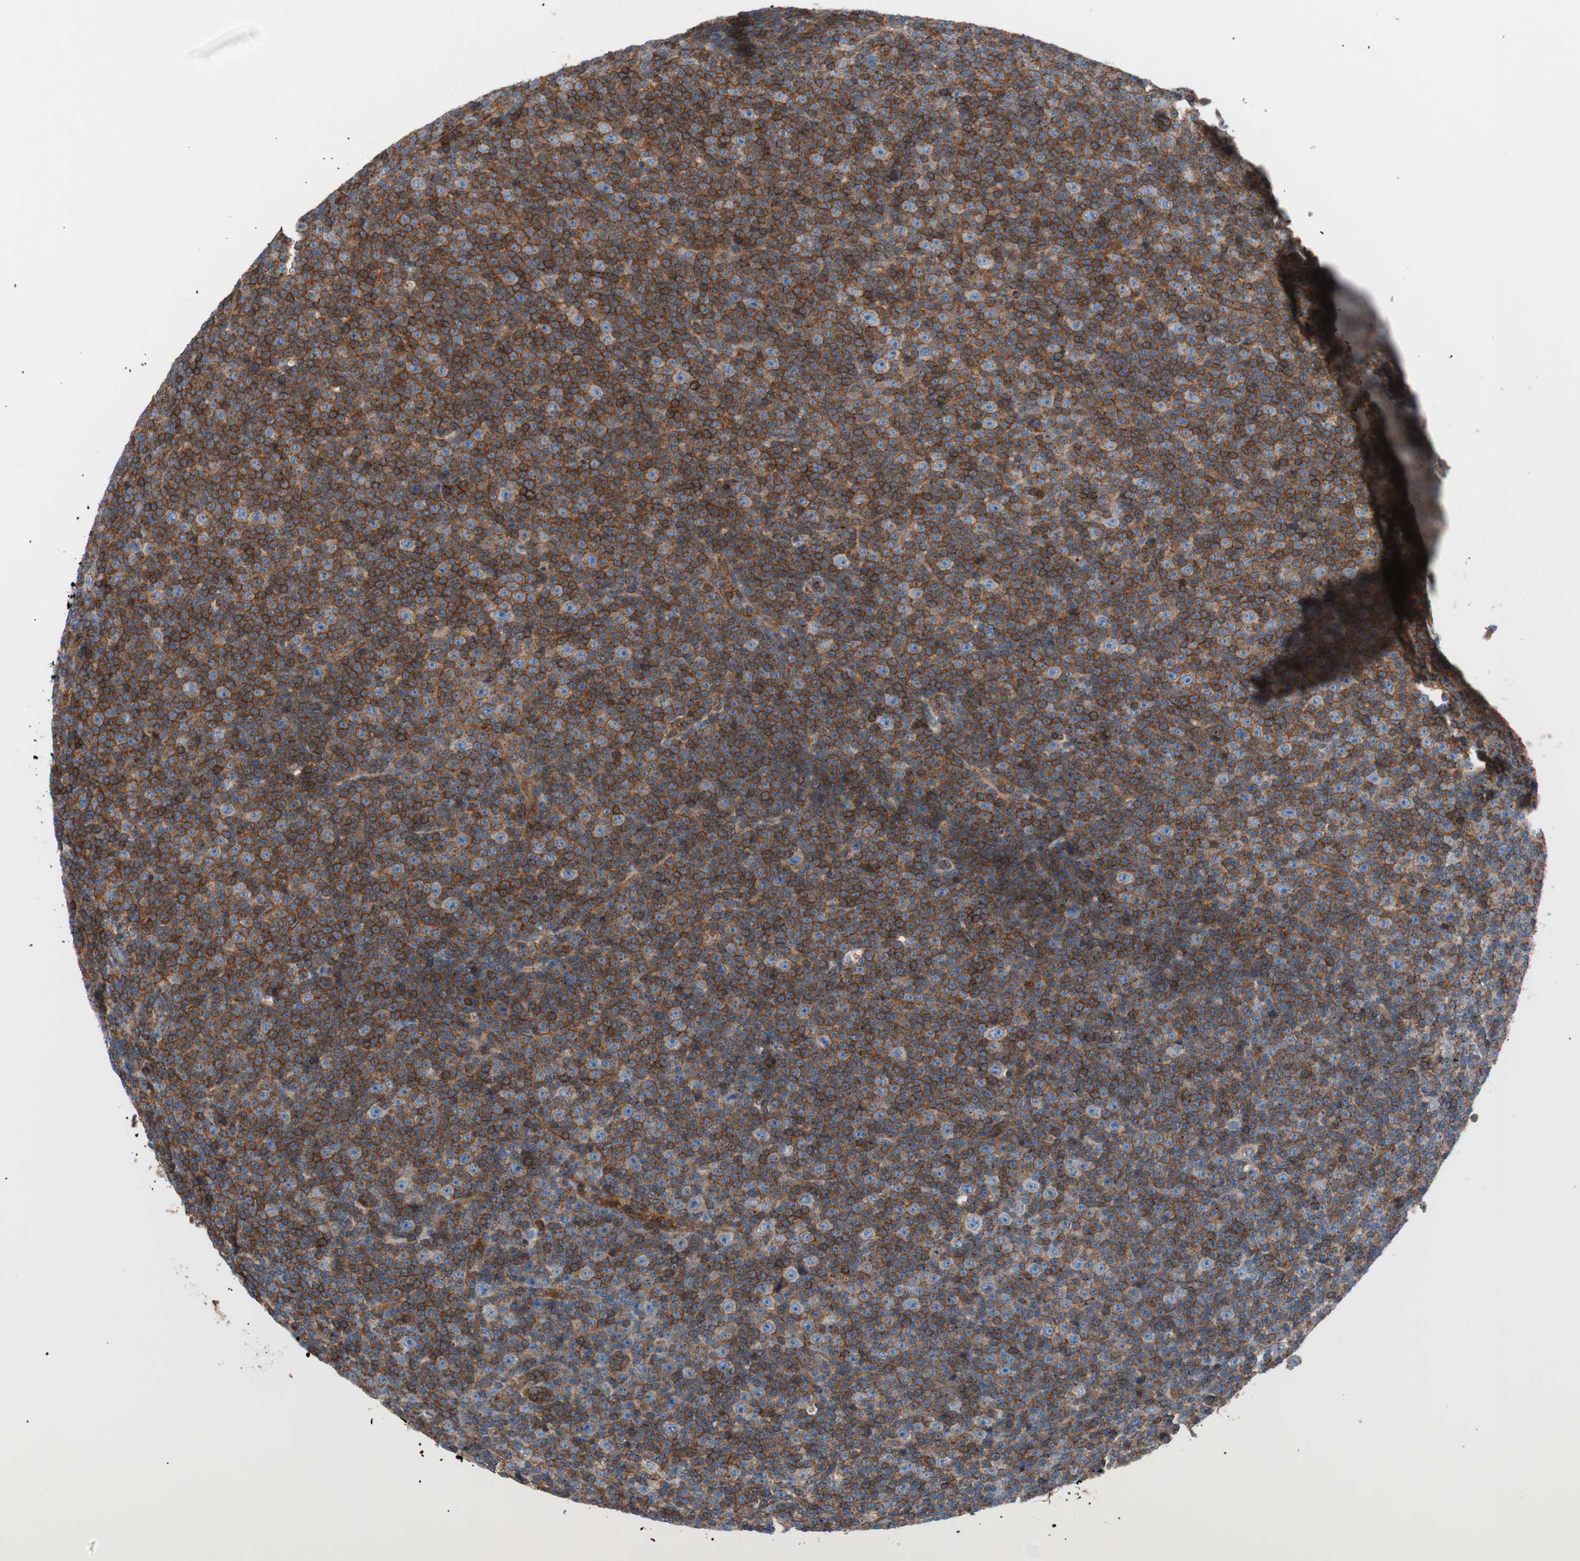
{"staining": {"intensity": "moderate", "quantity": ">75%", "location": "cytoplasmic/membranous"}, "tissue": "lymphoma", "cell_type": "Tumor cells", "image_type": "cancer", "snomed": [{"axis": "morphology", "description": "Malignant lymphoma, non-Hodgkin's type, Low grade"}, {"axis": "topography", "description": "Lymph node"}], "caption": "Malignant lymphoma, non-Hodgkin's type (low-grade) stained for a protein shows moderate cytoplasmic/membranous positivity in tumor cells. Immunohistochemistry (ihc) stains the protein in brown and the nuclei are stained blue.", "gene": "FLOT2", "patient": {"sex": "female", "age": 67}}